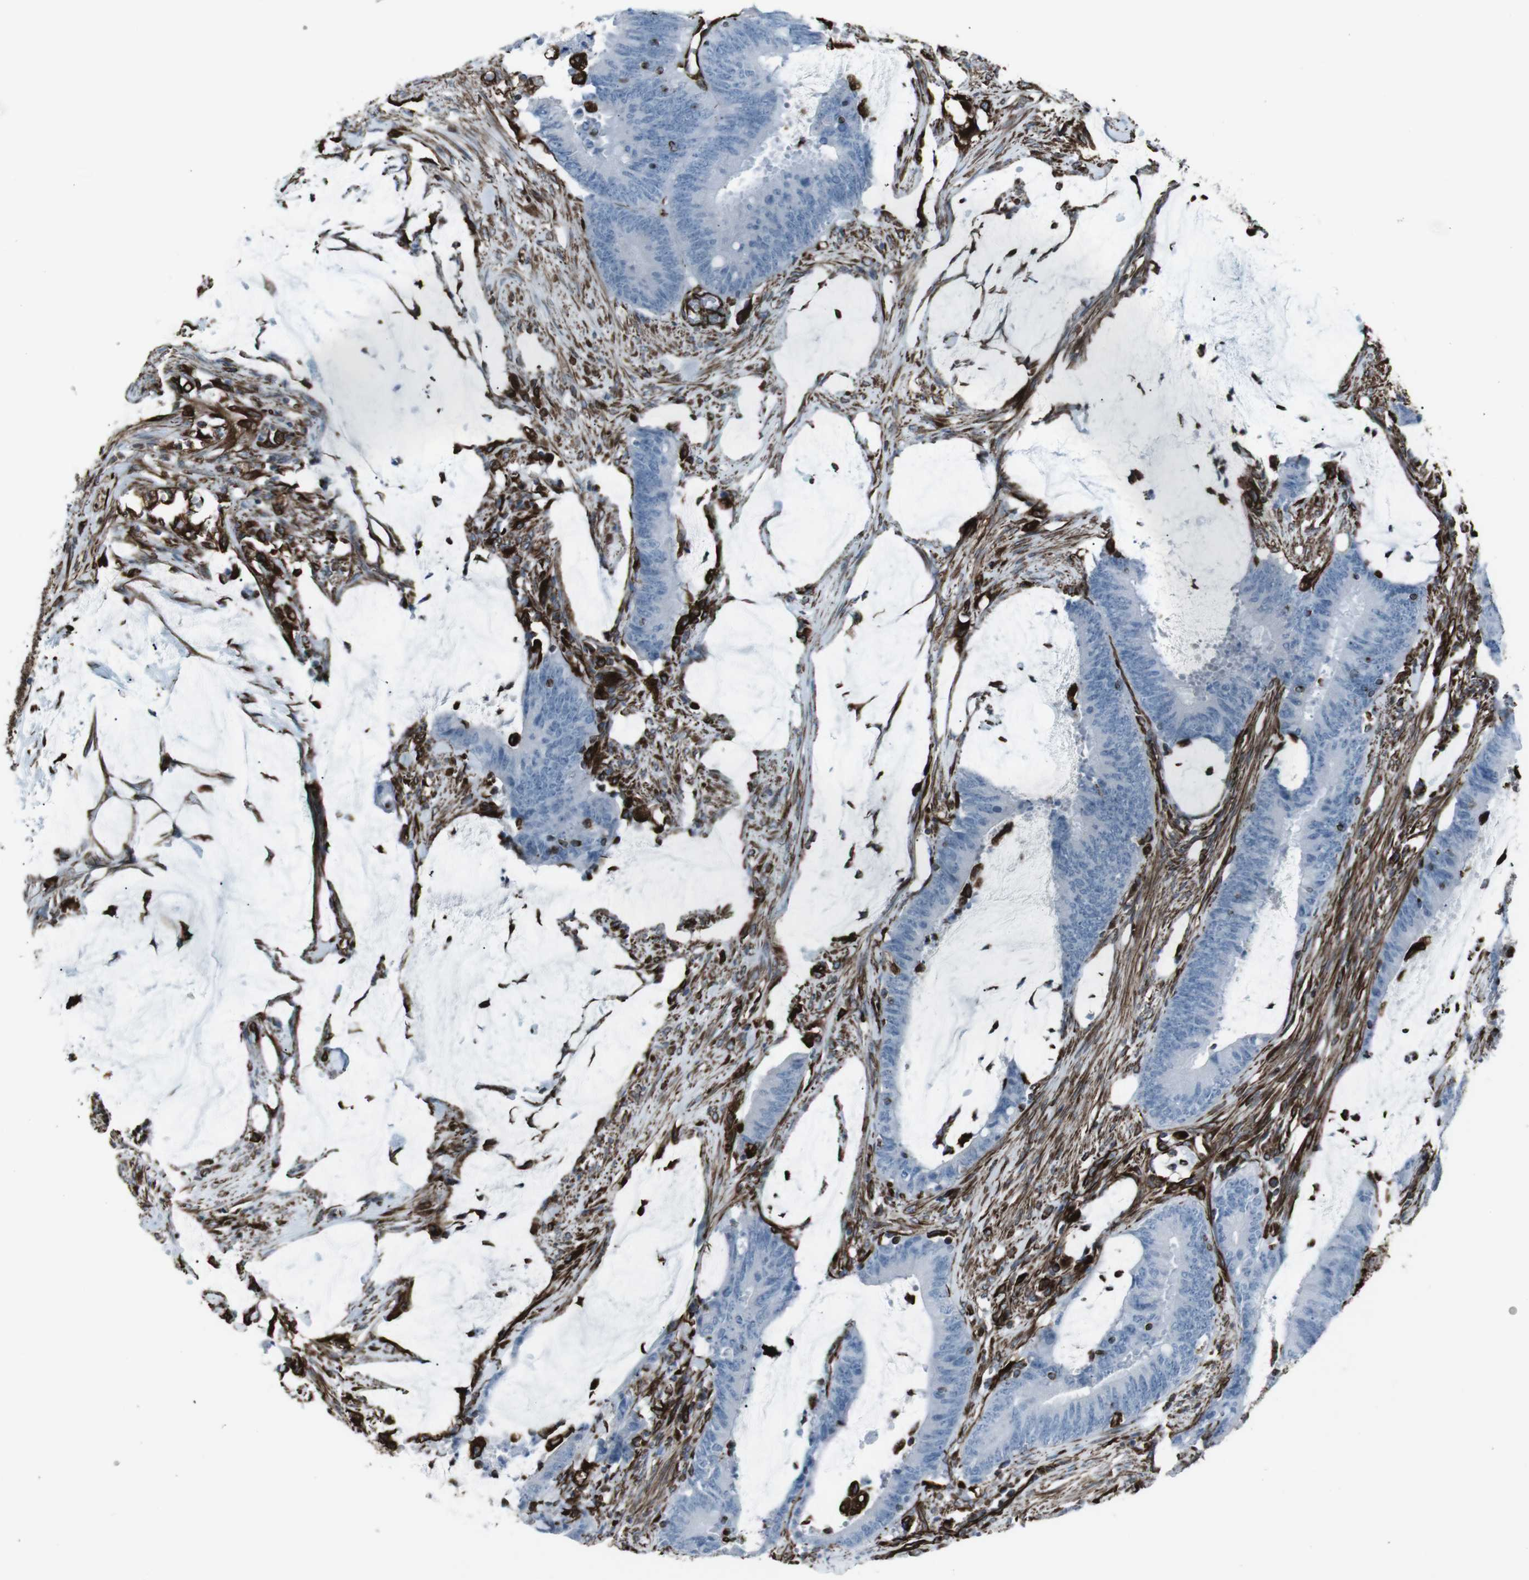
{"staining": {"intensity": "negative", "quantity": "none", "location": "none"}, "tissue": "colorectal cancer", "cell_type": "Tumor cells", "image_type": "cancer", "snomed": [{"axis": "morphology", "description": "Adenocarcinoma, NOS"}, {"axis": "topography", "description": "Rectum"}], "caption": "Tumor cells are negative for brown protein staining in colorectal cancer. (DAB (3,3'-diaminobenzidine) IHC with hematoxylin counter stain).", "gene": "ZDHHC6", "patient": {"sex": "female", "age": 66}}